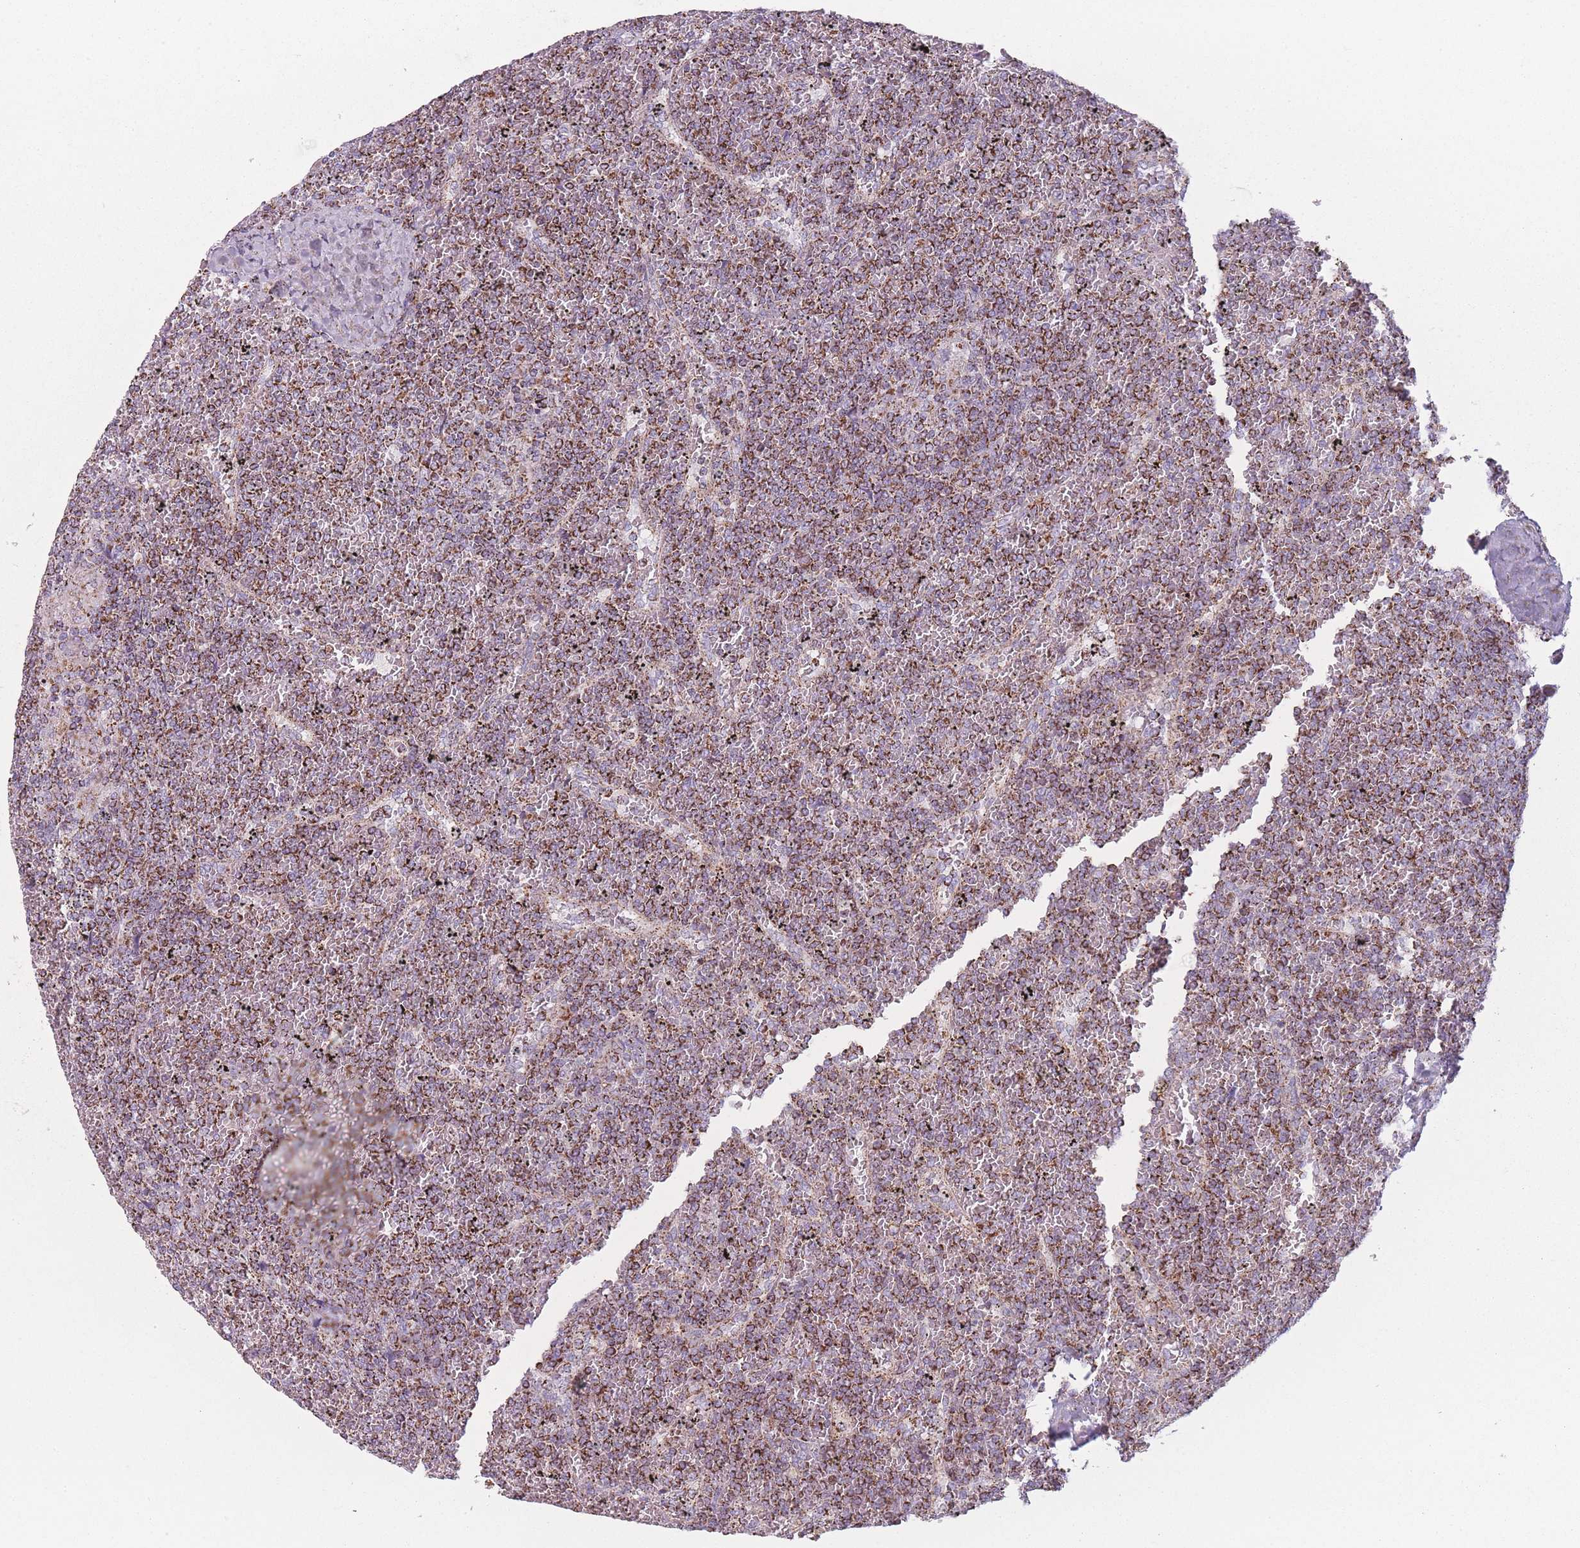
{"staining": {"intensity": "strong", "quantity": ">75%", "location": "cytoplasmic/membranous"}, "tissue": "lymphoma", "cell_type": "Tumor cells", "image_type": "cancer", "snomed": [{"axis": "morphology", "description": "Malignant lymphoma, non-Hodgkin's type, Low grade"}, {"axis": "topography", "description": "Spleen"}], "caption": "Lymphoma tissue displays strong cytoplasmic/membranous expression in about >75% of tumor cells, visualized by immunohistochemistry.", "gene": "DCHS1", "patient": {"sex": "female", "age": 19}}